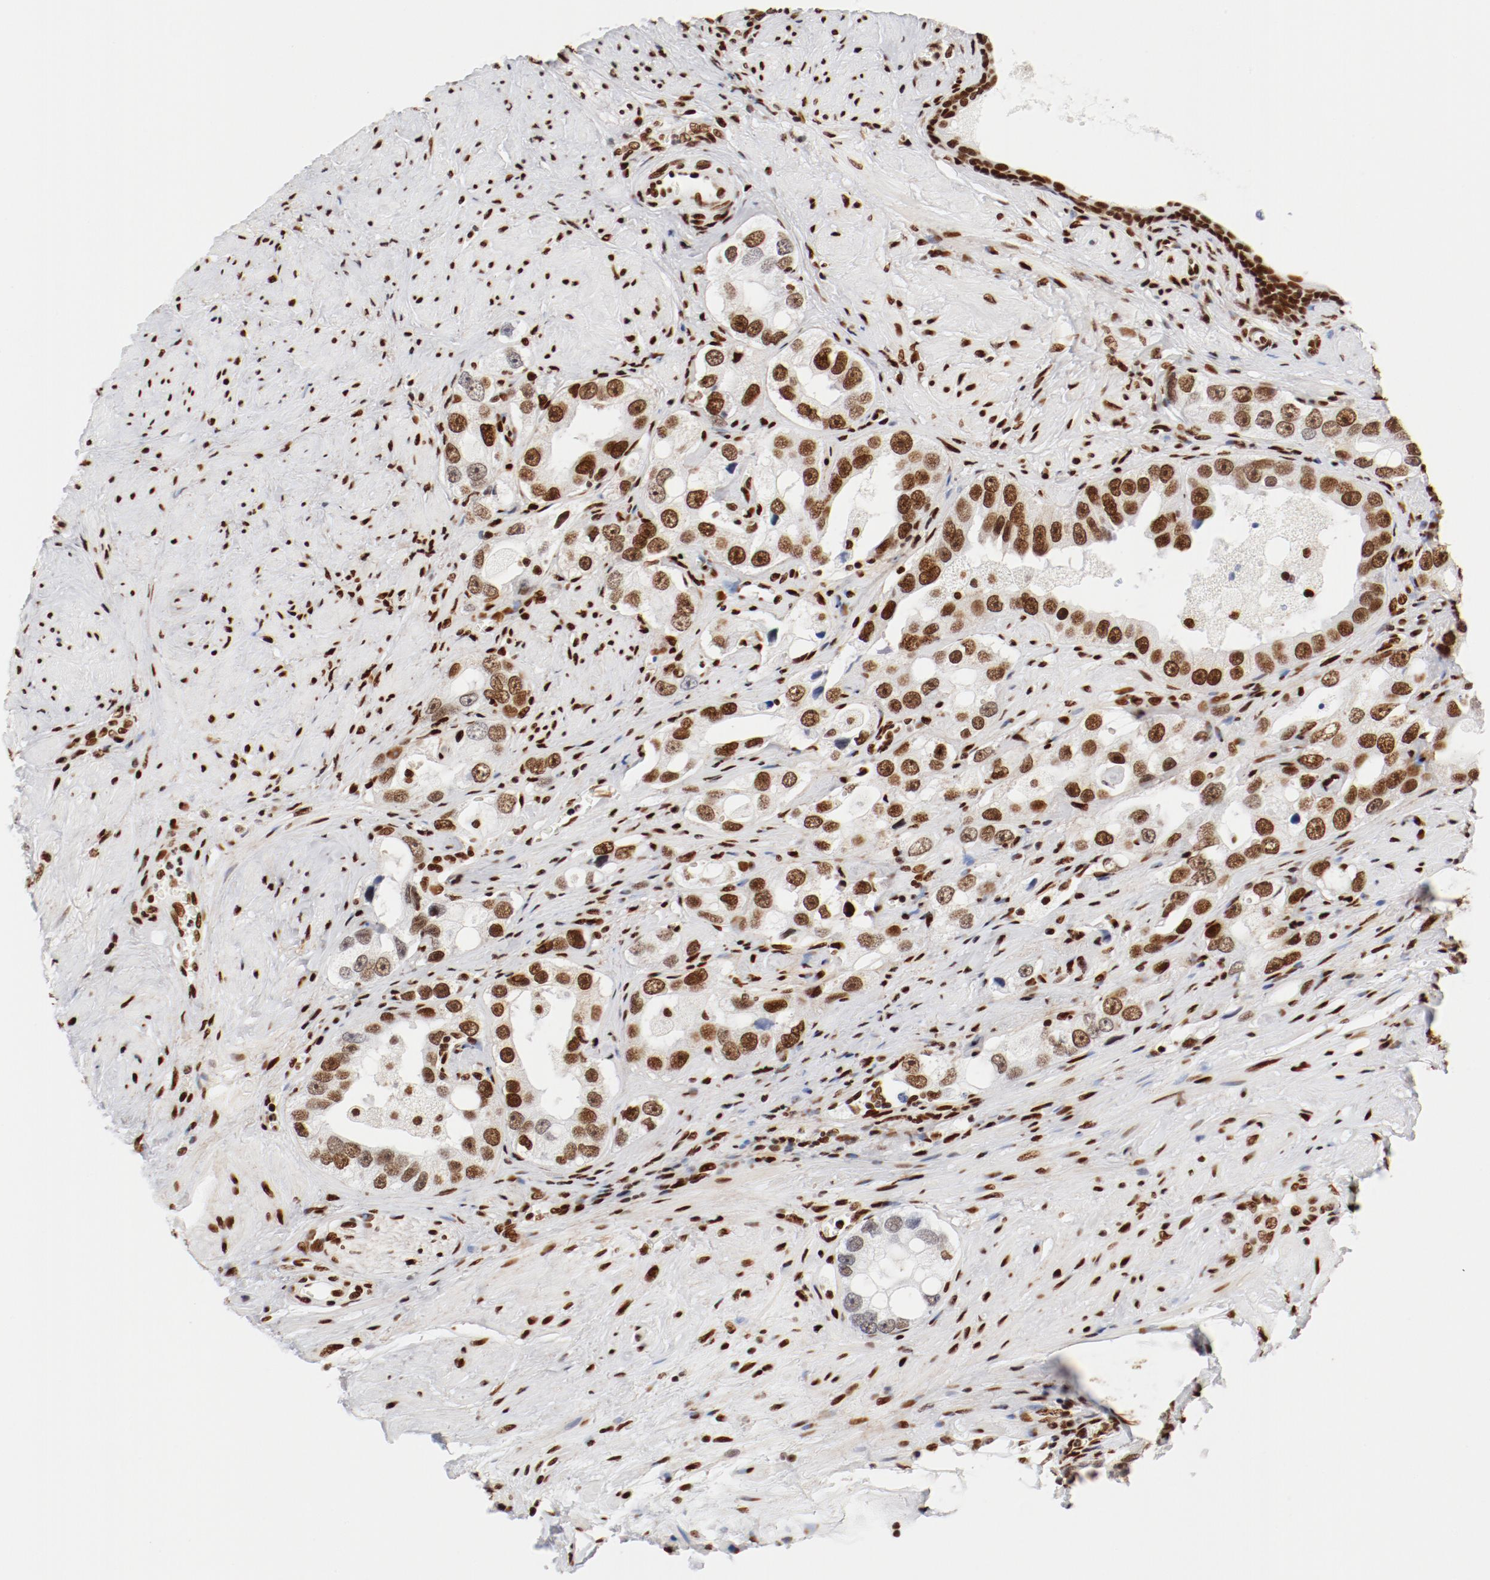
{"staining": {"intensity": "strong", "quantity": ">75%", "location": "nuclear"}, "tissue": "prostate cancer", "cell_type": "Tumor cells", "image_type": "cancer", "snomed": [{"axis": "morphology", "description": "Adenocarcinoma, High grade"}, {"axis": "topography", "description": "Prostate"}], "caption": "Prostate adenocarcinoma (high-grade) stained with a brown dye exhibits strong nuclear positive staining in approximately >75% of tumor cells.", "gene": "CTBP1", "patient": {"sex": "male", "age": 63}}